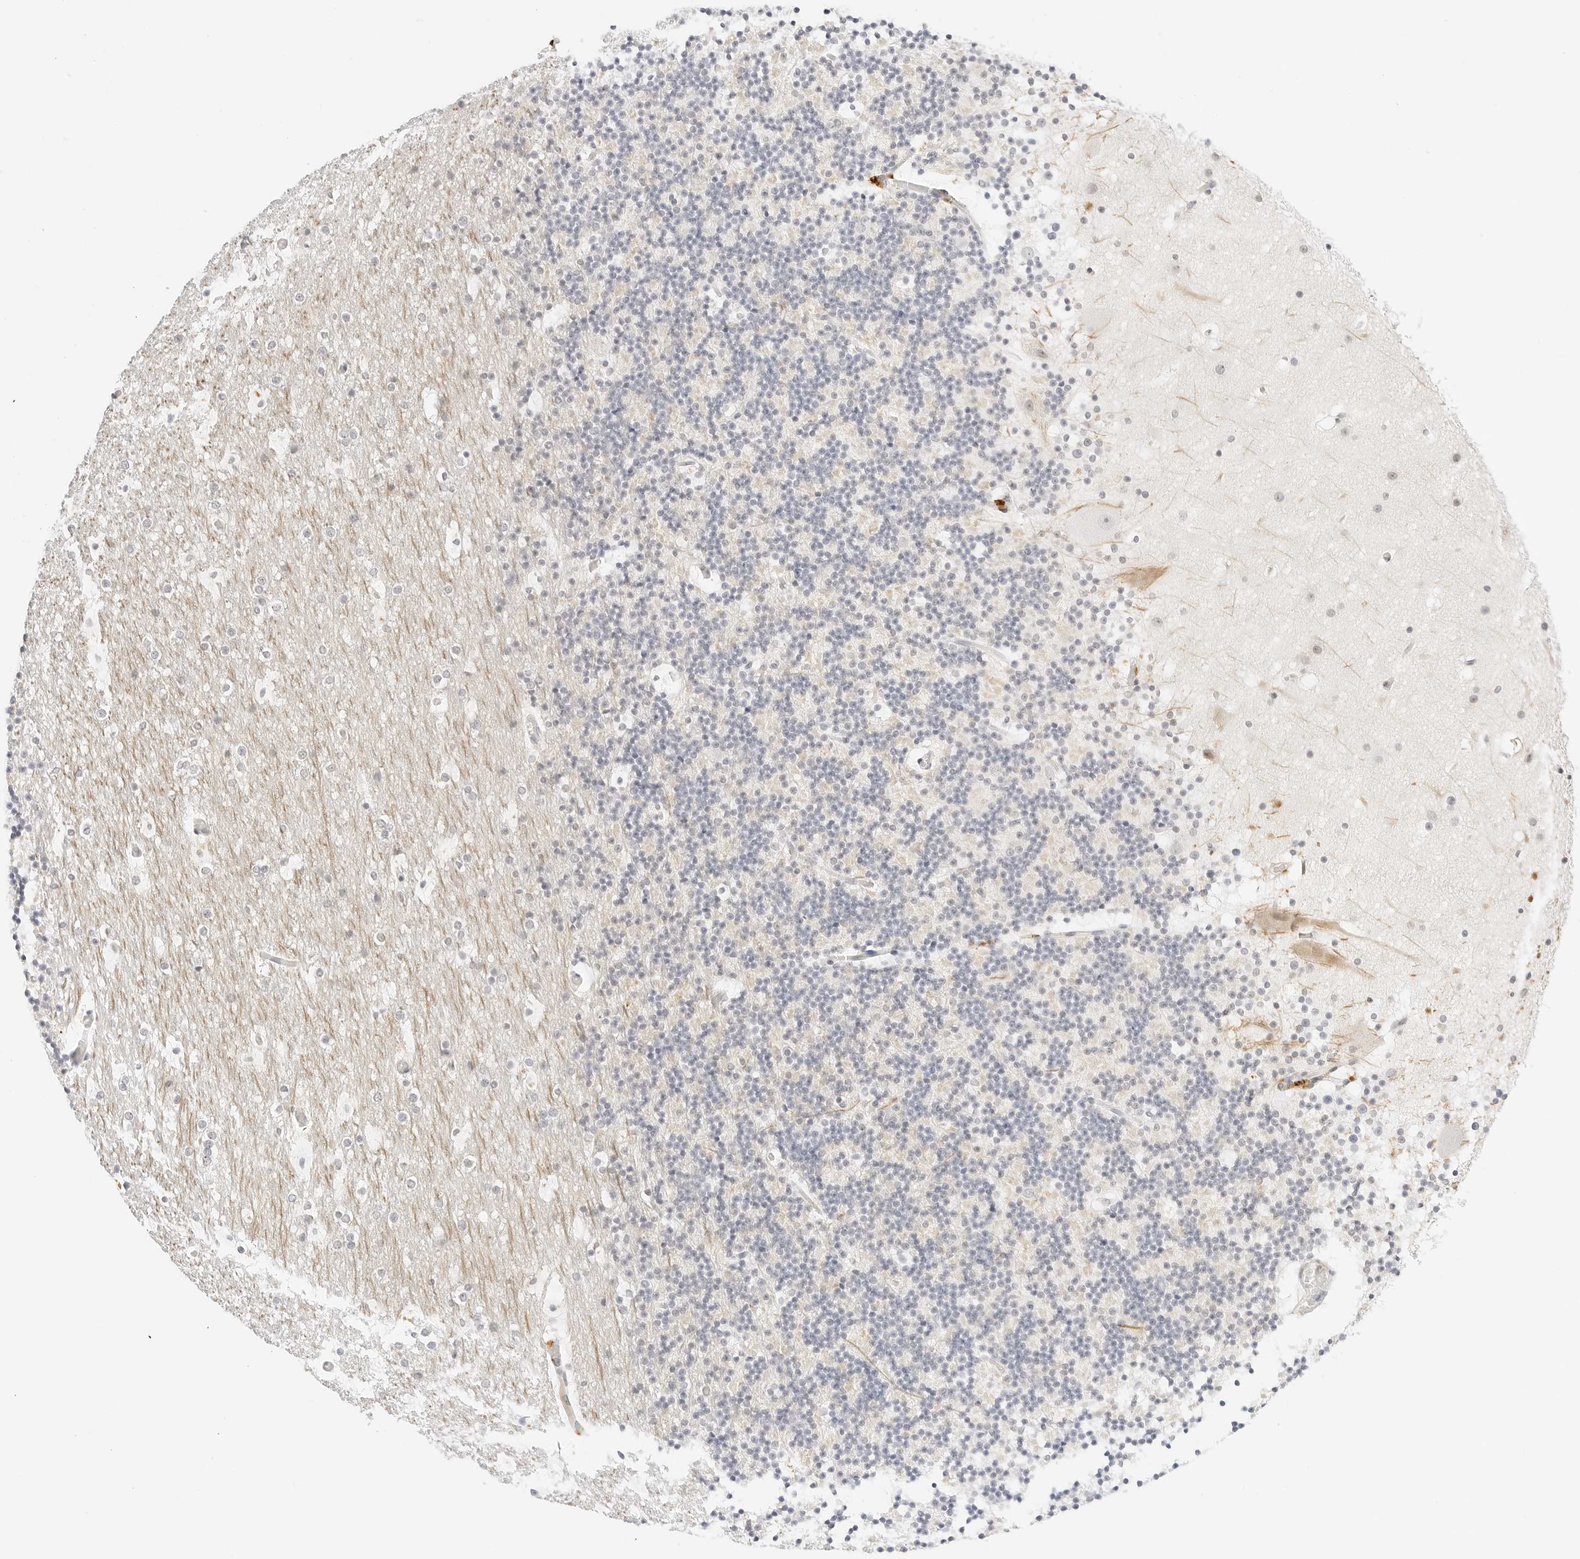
{"staining": {"intensity": "negative", "quantity": "none", "location": "none"}, "tissue": "cerebellum", "cell_type": "Cells in granular layer", "image_type": "normal", "snomed": [{"axis": "morphology", "description": "Normal tissue, NOS"}, {"axis": "topography", "description": "Cerebellum"}], "caption": "DAB immunohistochemical staining of normal cerebellum reveals no significant expression in cells in granular layer. The staining was performed using DAB to visualize the protein expression in brown, while the nuclei were stained in blue with hematoxylin (Magnification: 20x).", "gene": "XKR4", "patient": {"sex": "male", "age": 57}}